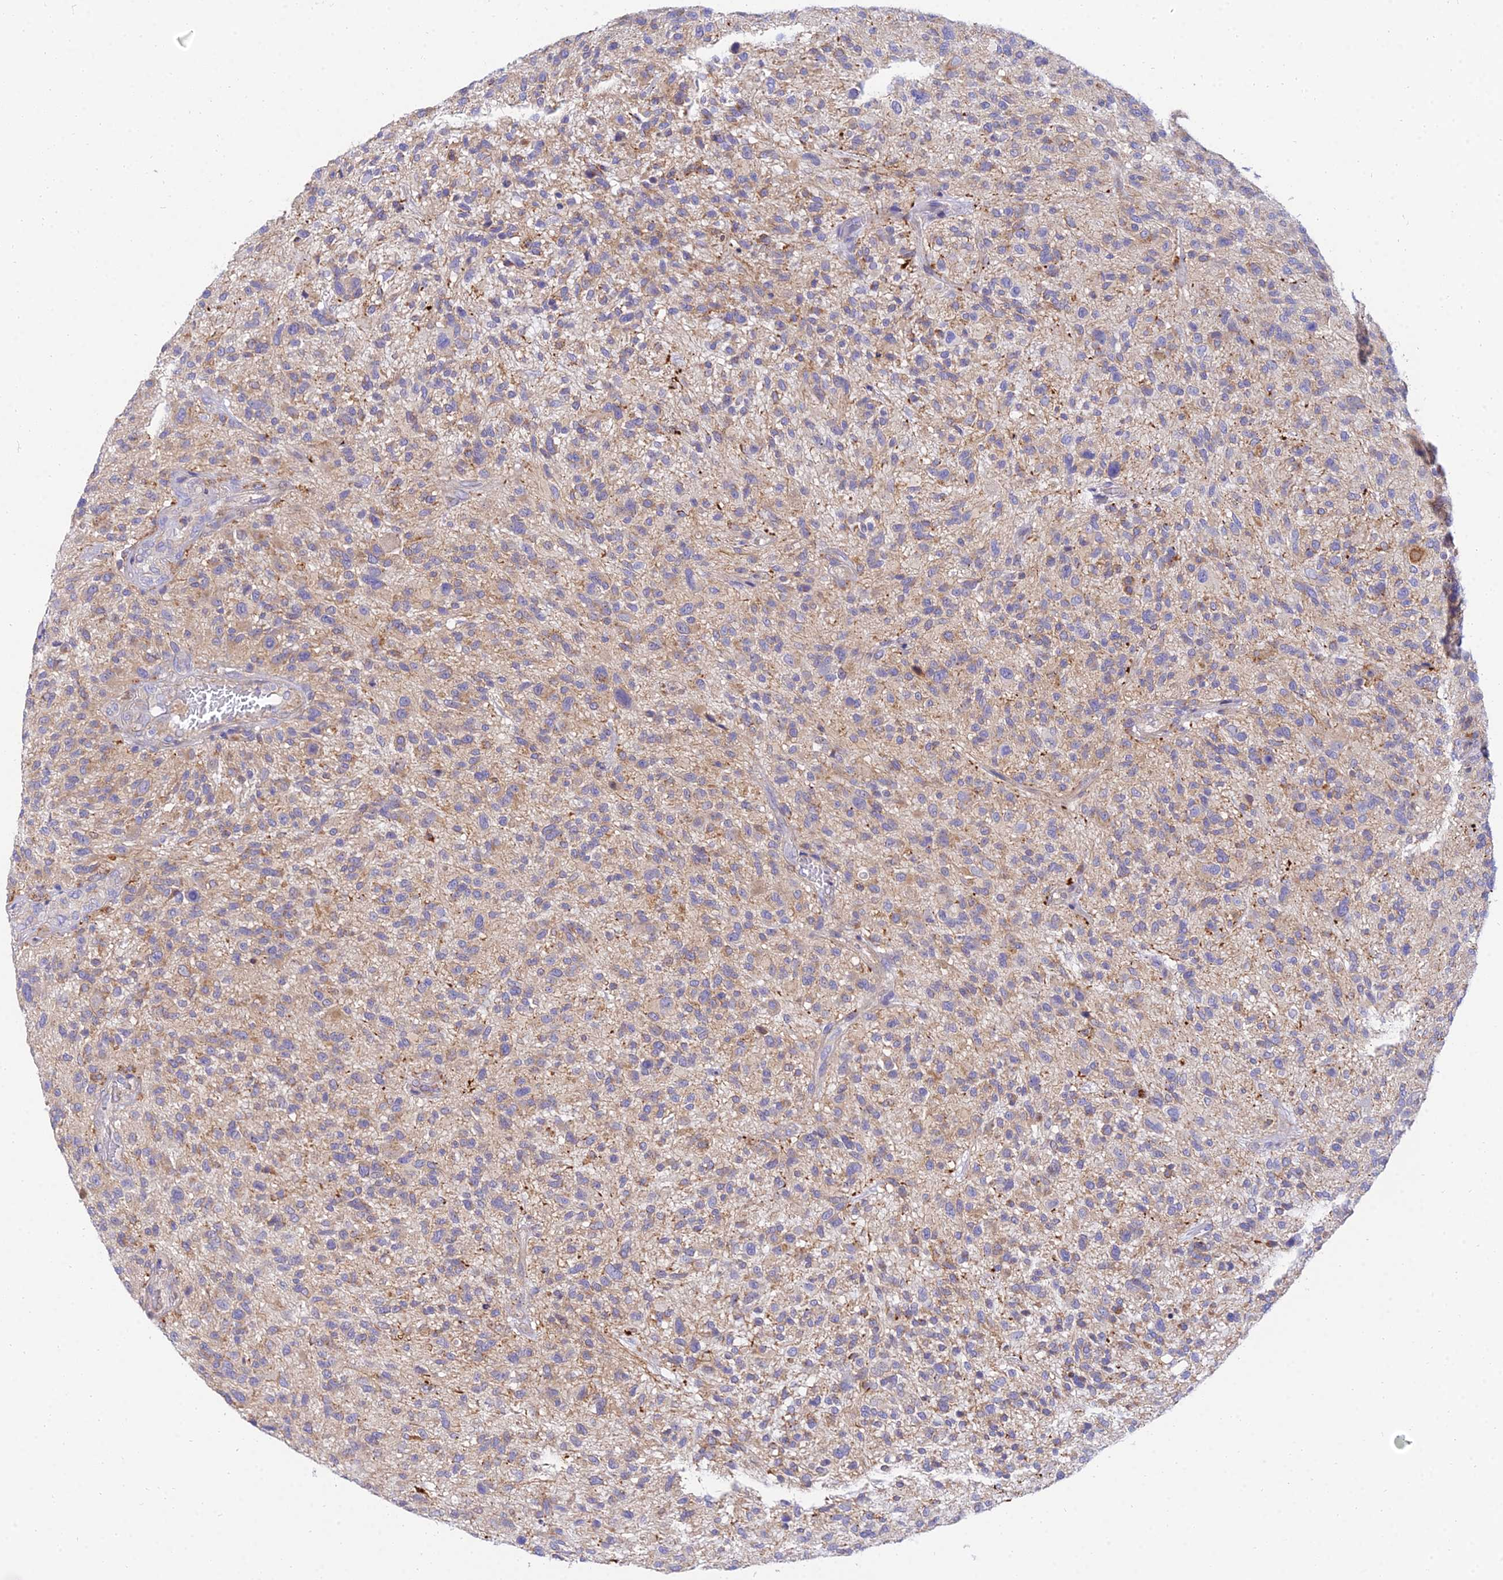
{"staining": {"intensity": "weak", "quantity": "<25%", "location": "cytoplasmic/membranous"}, "tissue": "glioma", "cell_type": "Tumor cells", "image_type": "cancer", "snomed": [{"axis": "morphology", "description": "Glioma, malignant, High grade"}, {"axis": "topography", "description": "Brain"}], "caption": "Protein analysis of glioma exhibits no significant expression in tumor cells.", "gene": "ARL8B", "patient": {"sex": "male", "age": 47}}